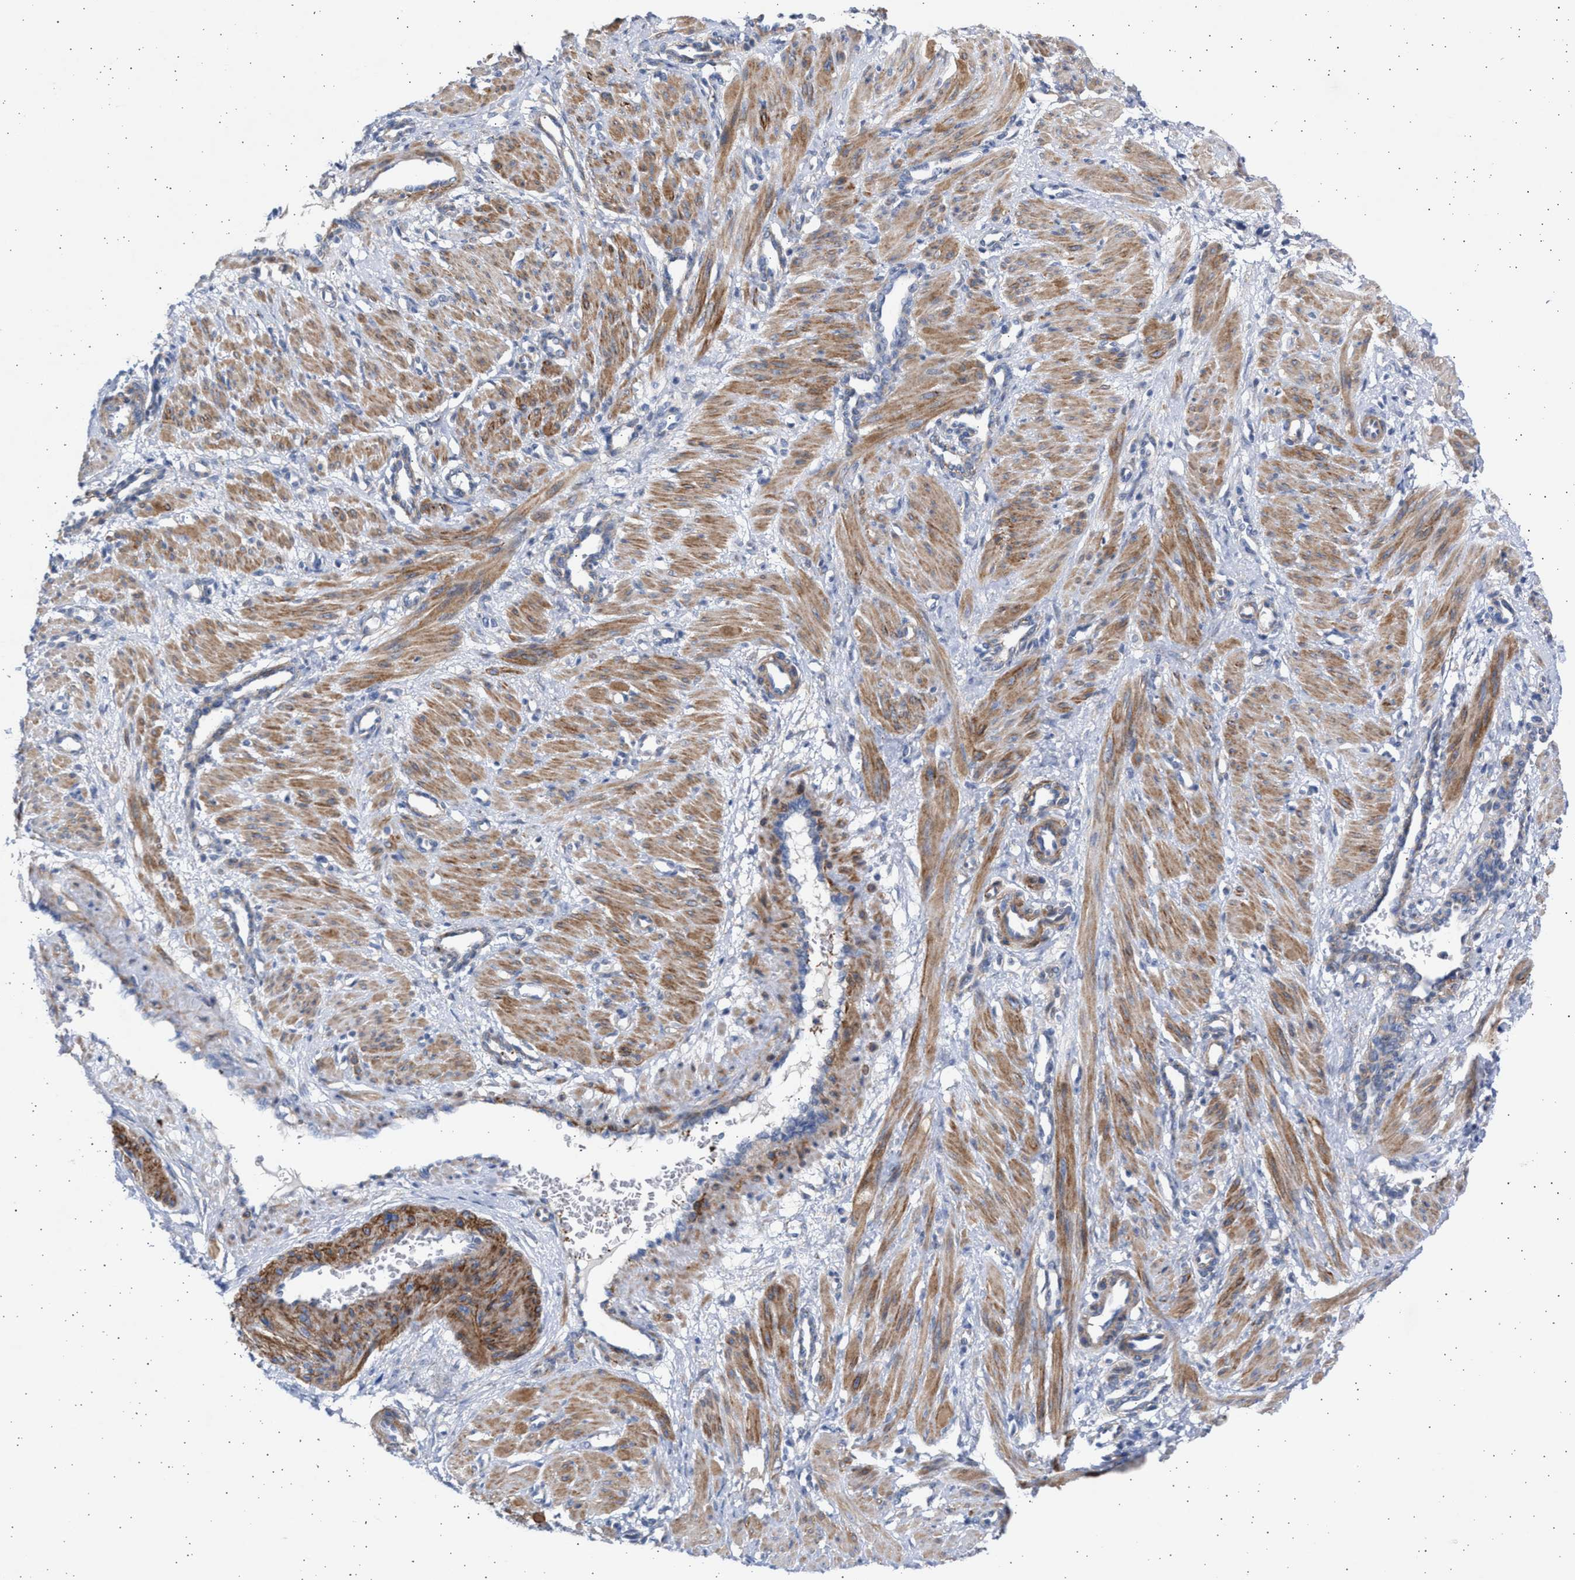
{"staining": {"intensity": "moderate", "quantity": ">75%", "location": "cytoplasmic/membranous"}, "tissue": "smooth muscle", "cell_type": "Smooth muscle cells", "image_type": "normal", "snomed": [{"axis": "morphology", "description": "Normal tissue, NOS"}, {"axis": "topography", "description": "Endometrium"}], "caption": "Smooth muscle cells demonstrate medium levels of moderate cytoplasmic/membranous staining in about >75% of cells in unremarkable smooth muscle. The staining was performed using DAB to visualize the protein expression in brown, while the nuclei were stained in blue with hematoxylin (Magnification: 20x).", "gene": "NBR1", "patient": {"sex": "female", "age": 33}}